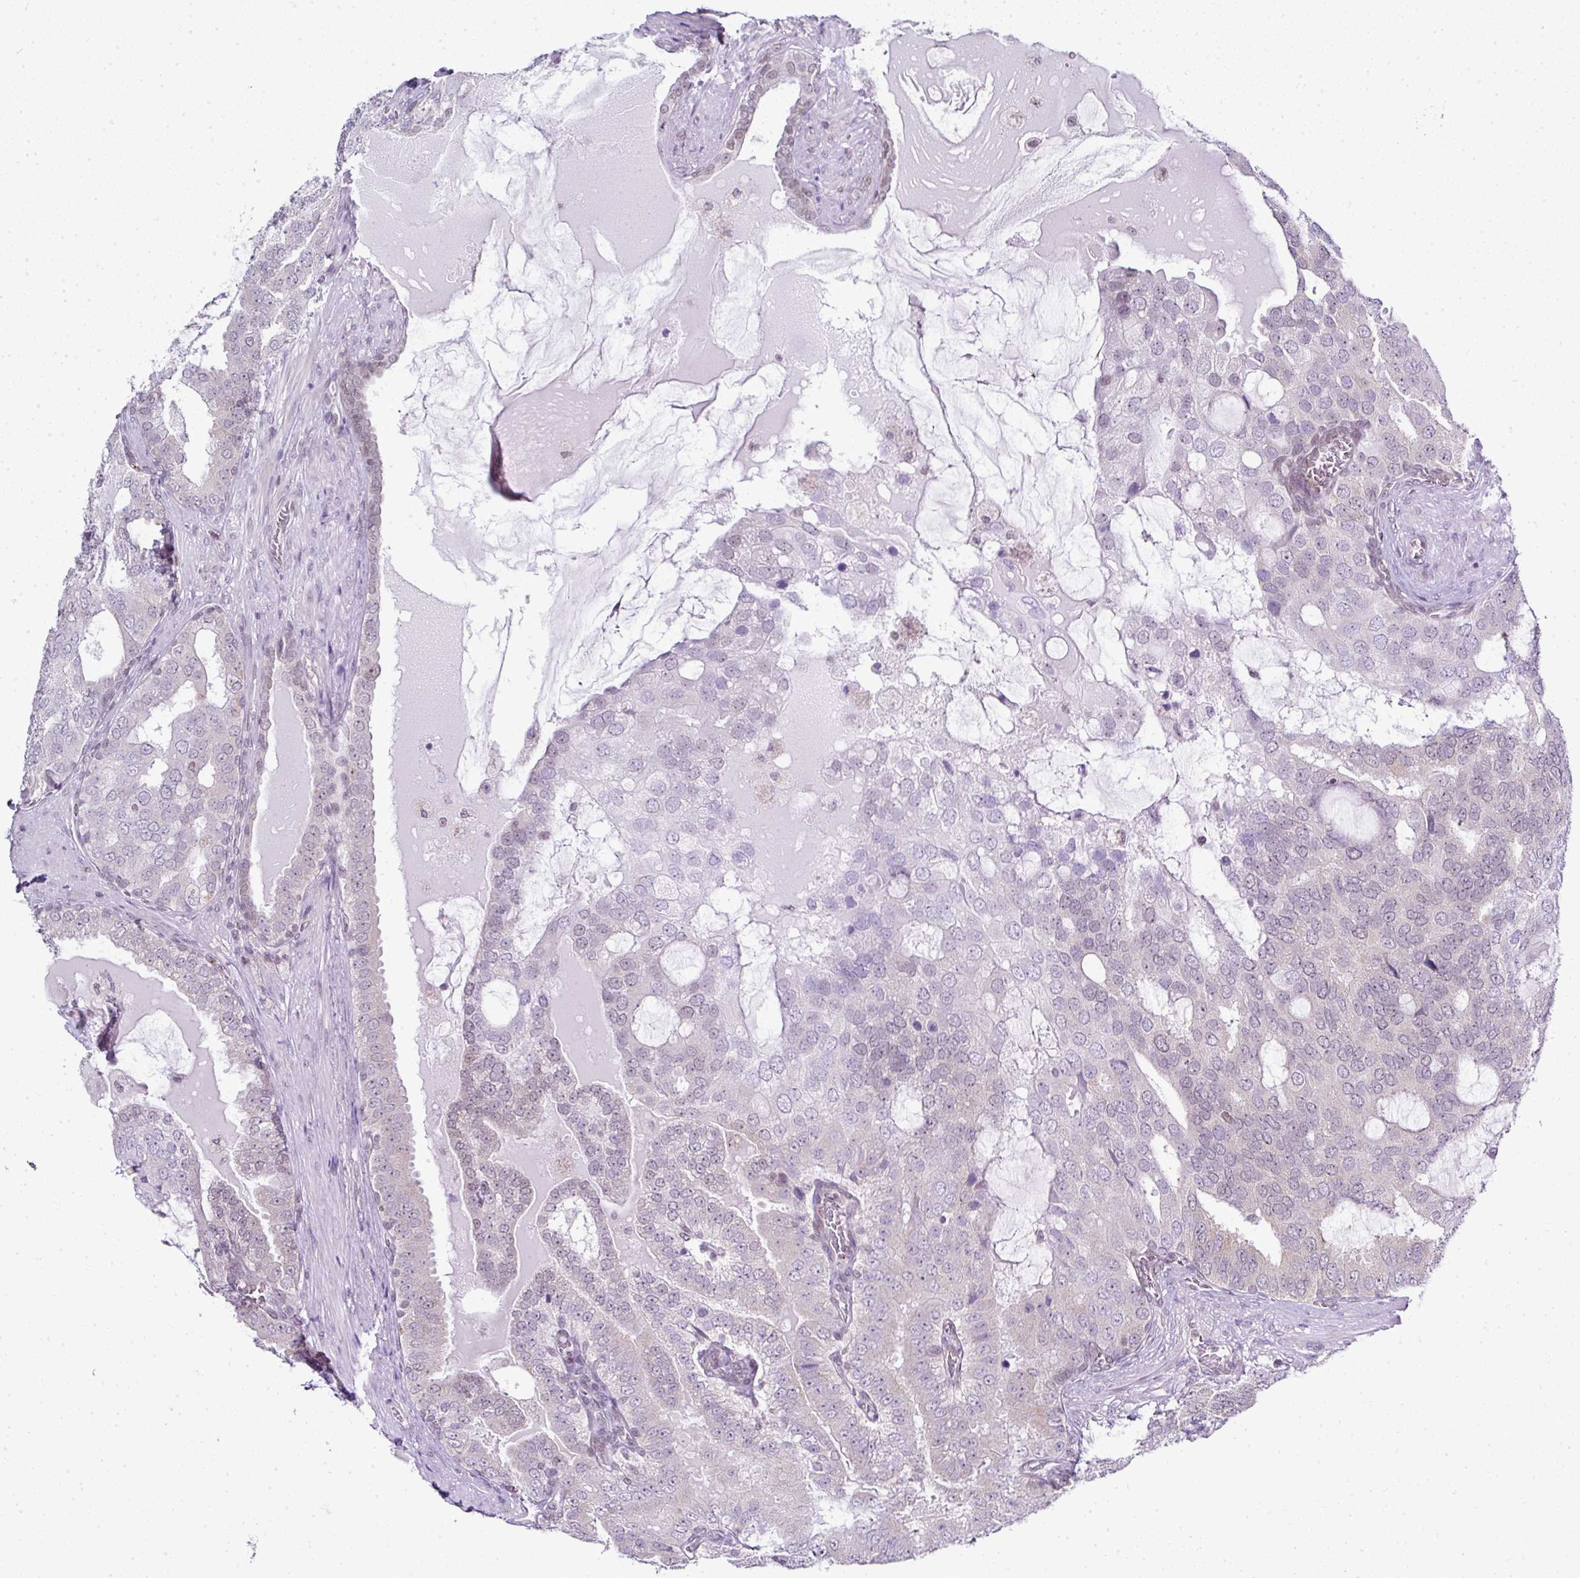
{"staining": {"intensity": "negative", "quantity": "none", "location": "none"}, "tissue": "prostate cancer", "cell_type": "Tumor cells", "image_type": "cancer", "snomed": [{"axis": "morphology", "description": "Adenocarcinoma, High grade"}, {"axis": "topography", "description": "Prostate"}], "caption": "The photomicrograph displays no staining of tumor cells in prostate cancer (high-grade adenocarcinoma).", "gene": "FAM32A", "patient": {"sex": "male", "age": 55}}